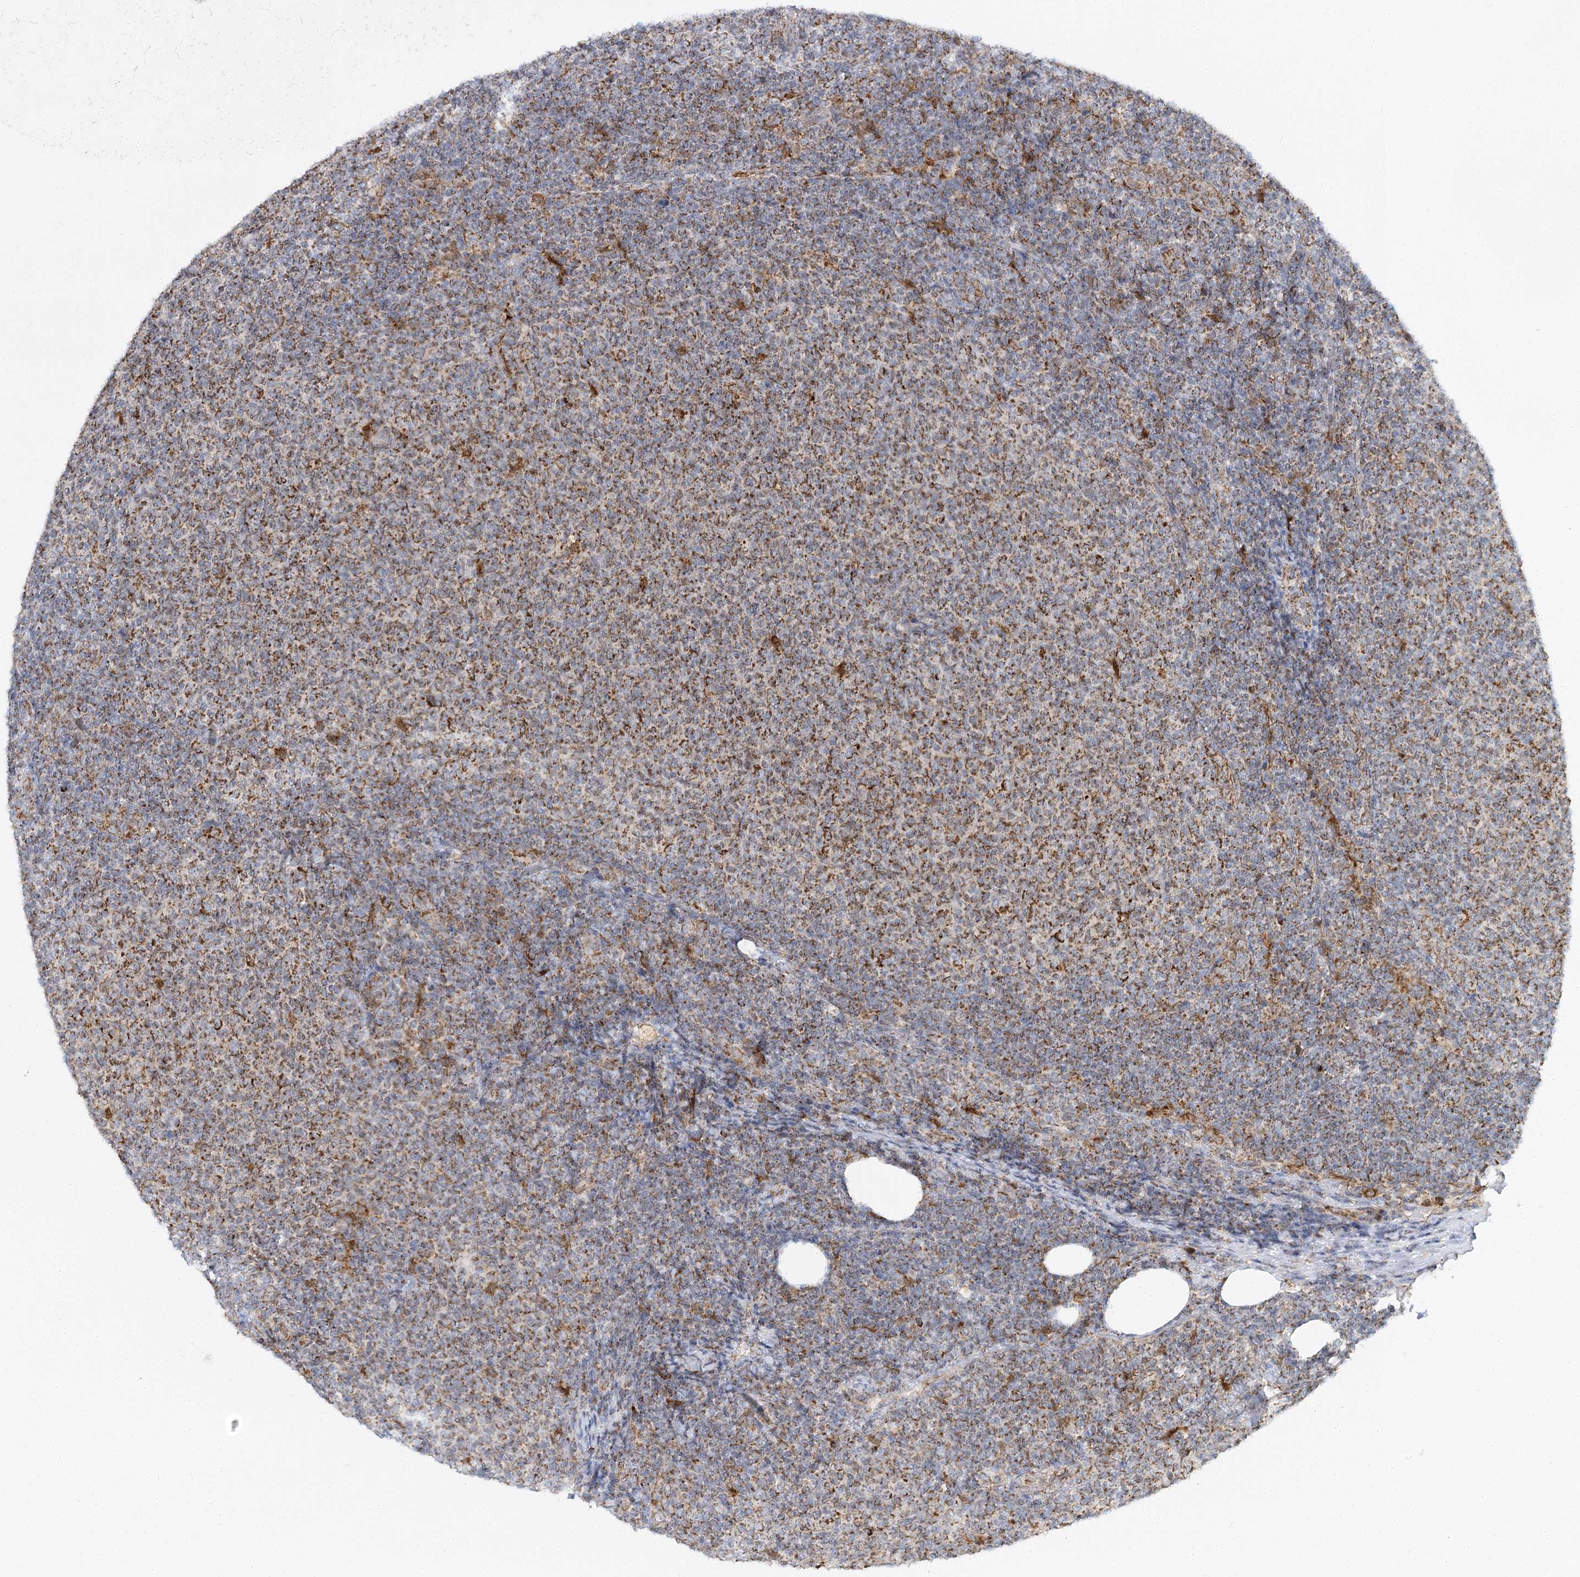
{"staining": {"intensity": "strong", "quantity": "25%-75%", "location": "cytoplasmic/membranous"}, "tissue": "lymphoma", "cell_type": "Tumor cells", "image_type": "cancer", "snomed": [{"axis": "morphology", "description": "Malignant lymphoma, non-Hodgkin's type, Low grade"}, {"axis": "topography", "description": "Lymph node"}], "caption": "Immunohistochemistry (IHC) (DAB) staining of human lymphoma reveals strong cytoplasmic/membranous protein positivity in approximately 25%-75% of tumor cells.", "gene": "TAS1R1", "patient": {"sex": "male", "age": 66}}